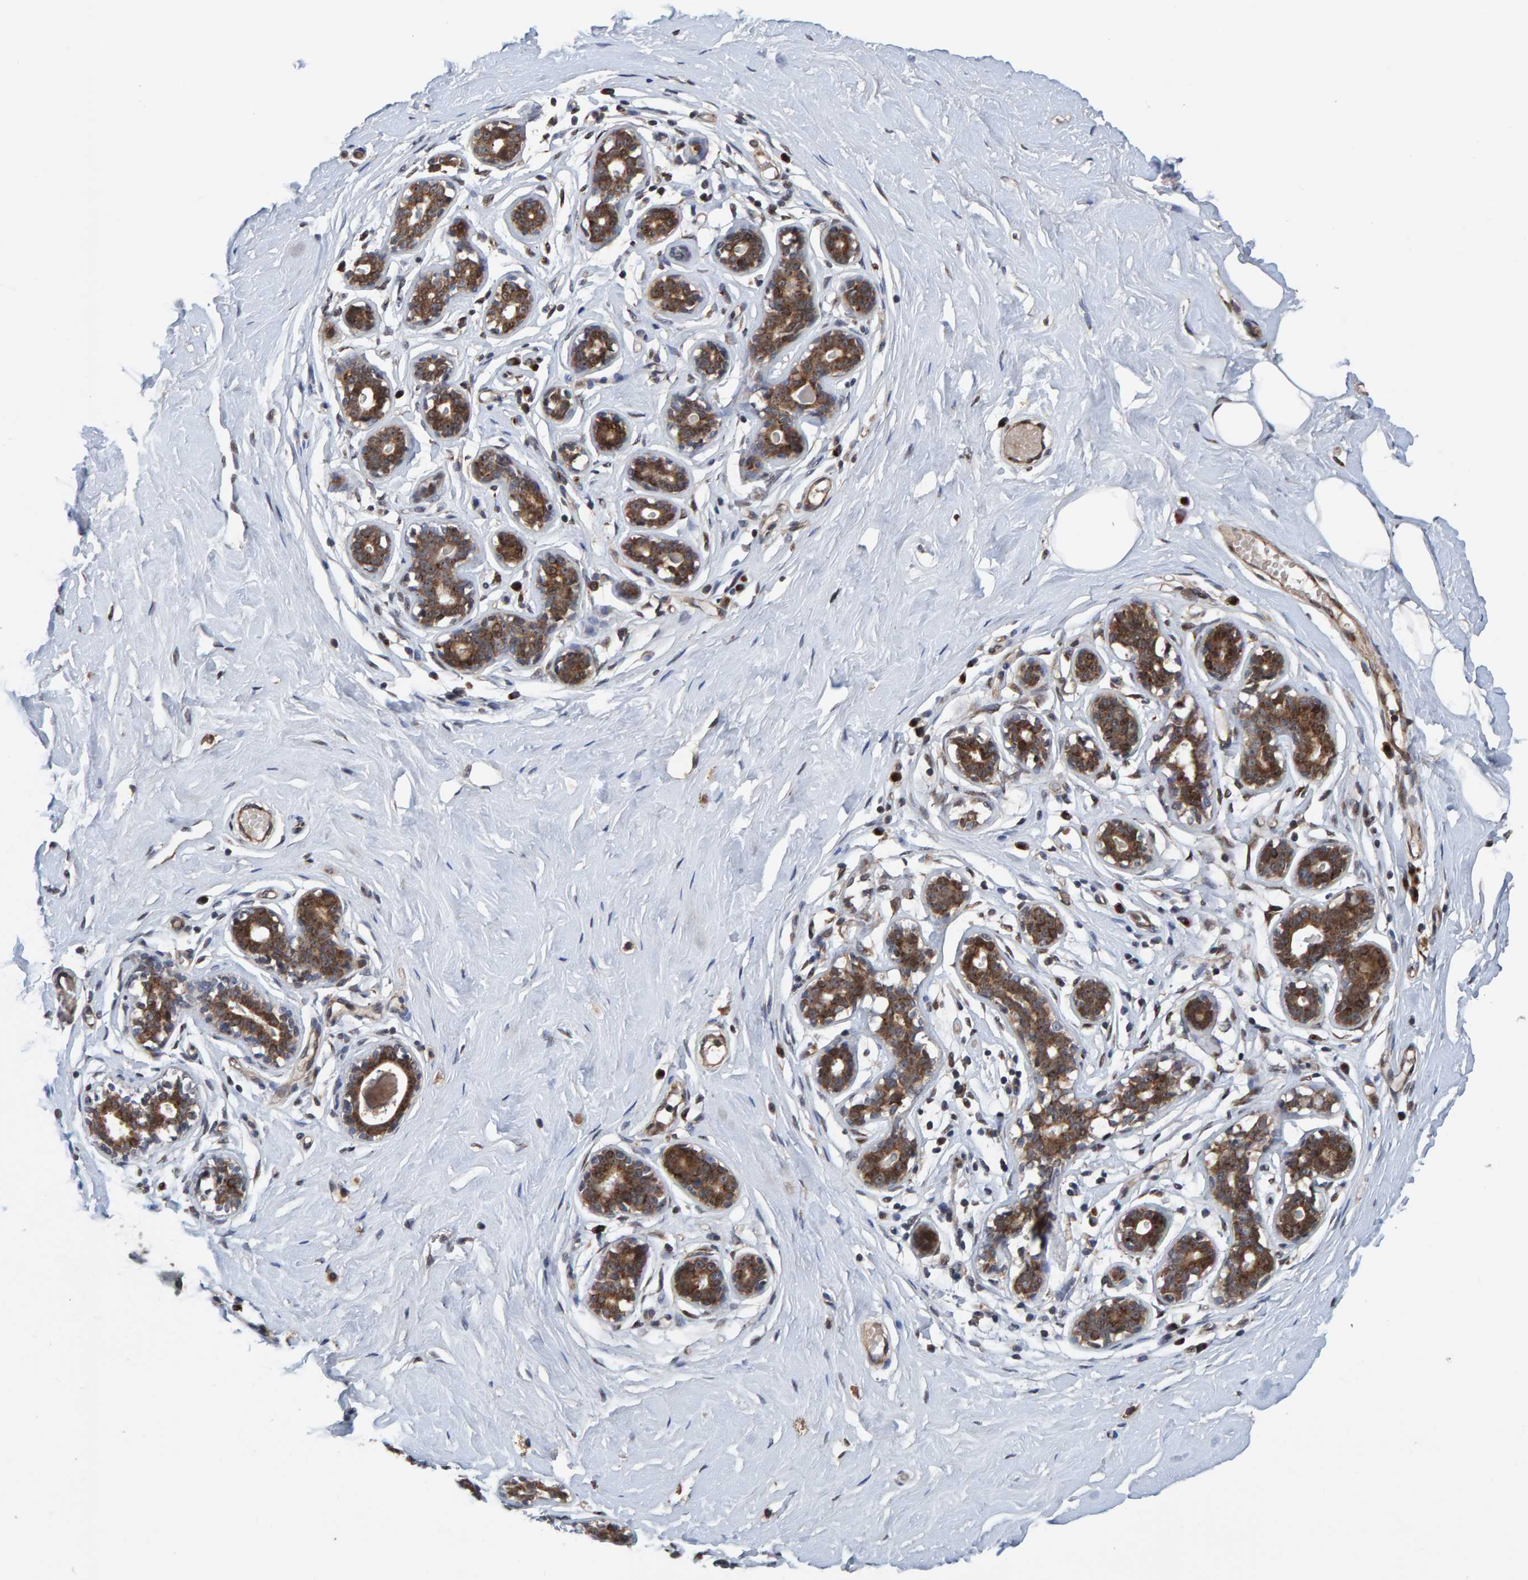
{"staining": {"intensity": "moderate", "quantity": ">75%", "location": "cytoplasmic/membranous"}, "tissue": "breast", "cell_type": "Adipocytes", "image_type": "normal", "snomed": [{"axis": "morphology", "description": "Normal tissue, NOS"}, {"axis": "topography", "description": "Breast"}], "caption": "Brown immunohistochemical staining in benign human breast exhibits moderate cytoplasmic/membranous positivity in about >75% of adipocytes.", "gene": "CCDC25", "patient": {"sex": "female", "age": 23}}